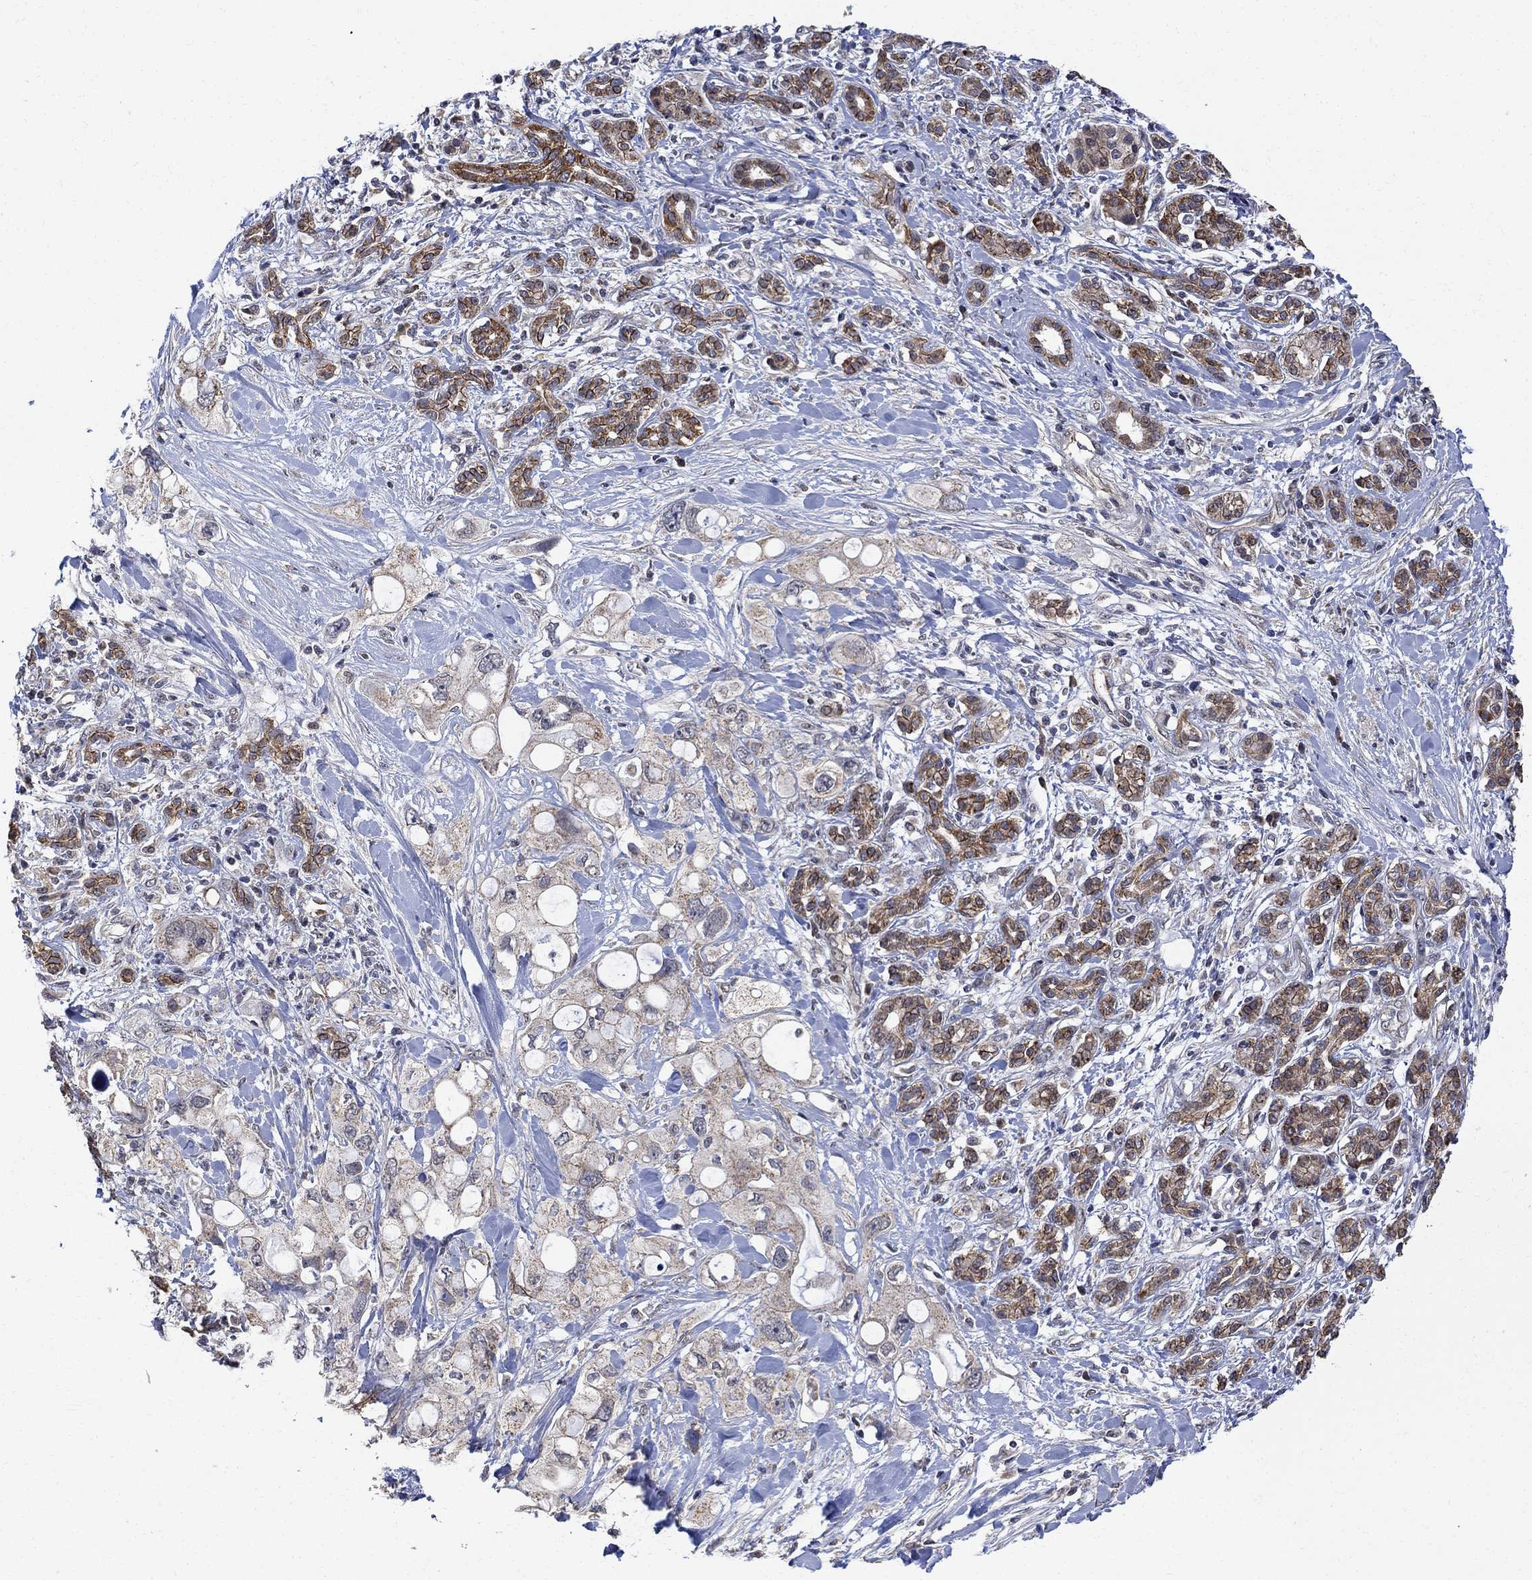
{"staining": {"intensity": "strong", "quantity": "25%-75%", "location": "cytoplasmic/membranous"}, "tissue": "pancreatic cancer", "cell_type": "Tumor cells", "image_type": "cancer", "snomed": [{"axis": "morphology", "description": "Adenocarcinoma, NOS"}, {"axis": "topography", "description": "Pancreas"}], "caption": "Pancreatic cancer (adenocarcinoma) tissue demonstrates strong cytoplasmic/membranous staining in about 25%-75% of tumor cells, visualized by immunohistochemistry.", "gene": "ANKRA2", "patient": {"sex": "female", "age": 56}}